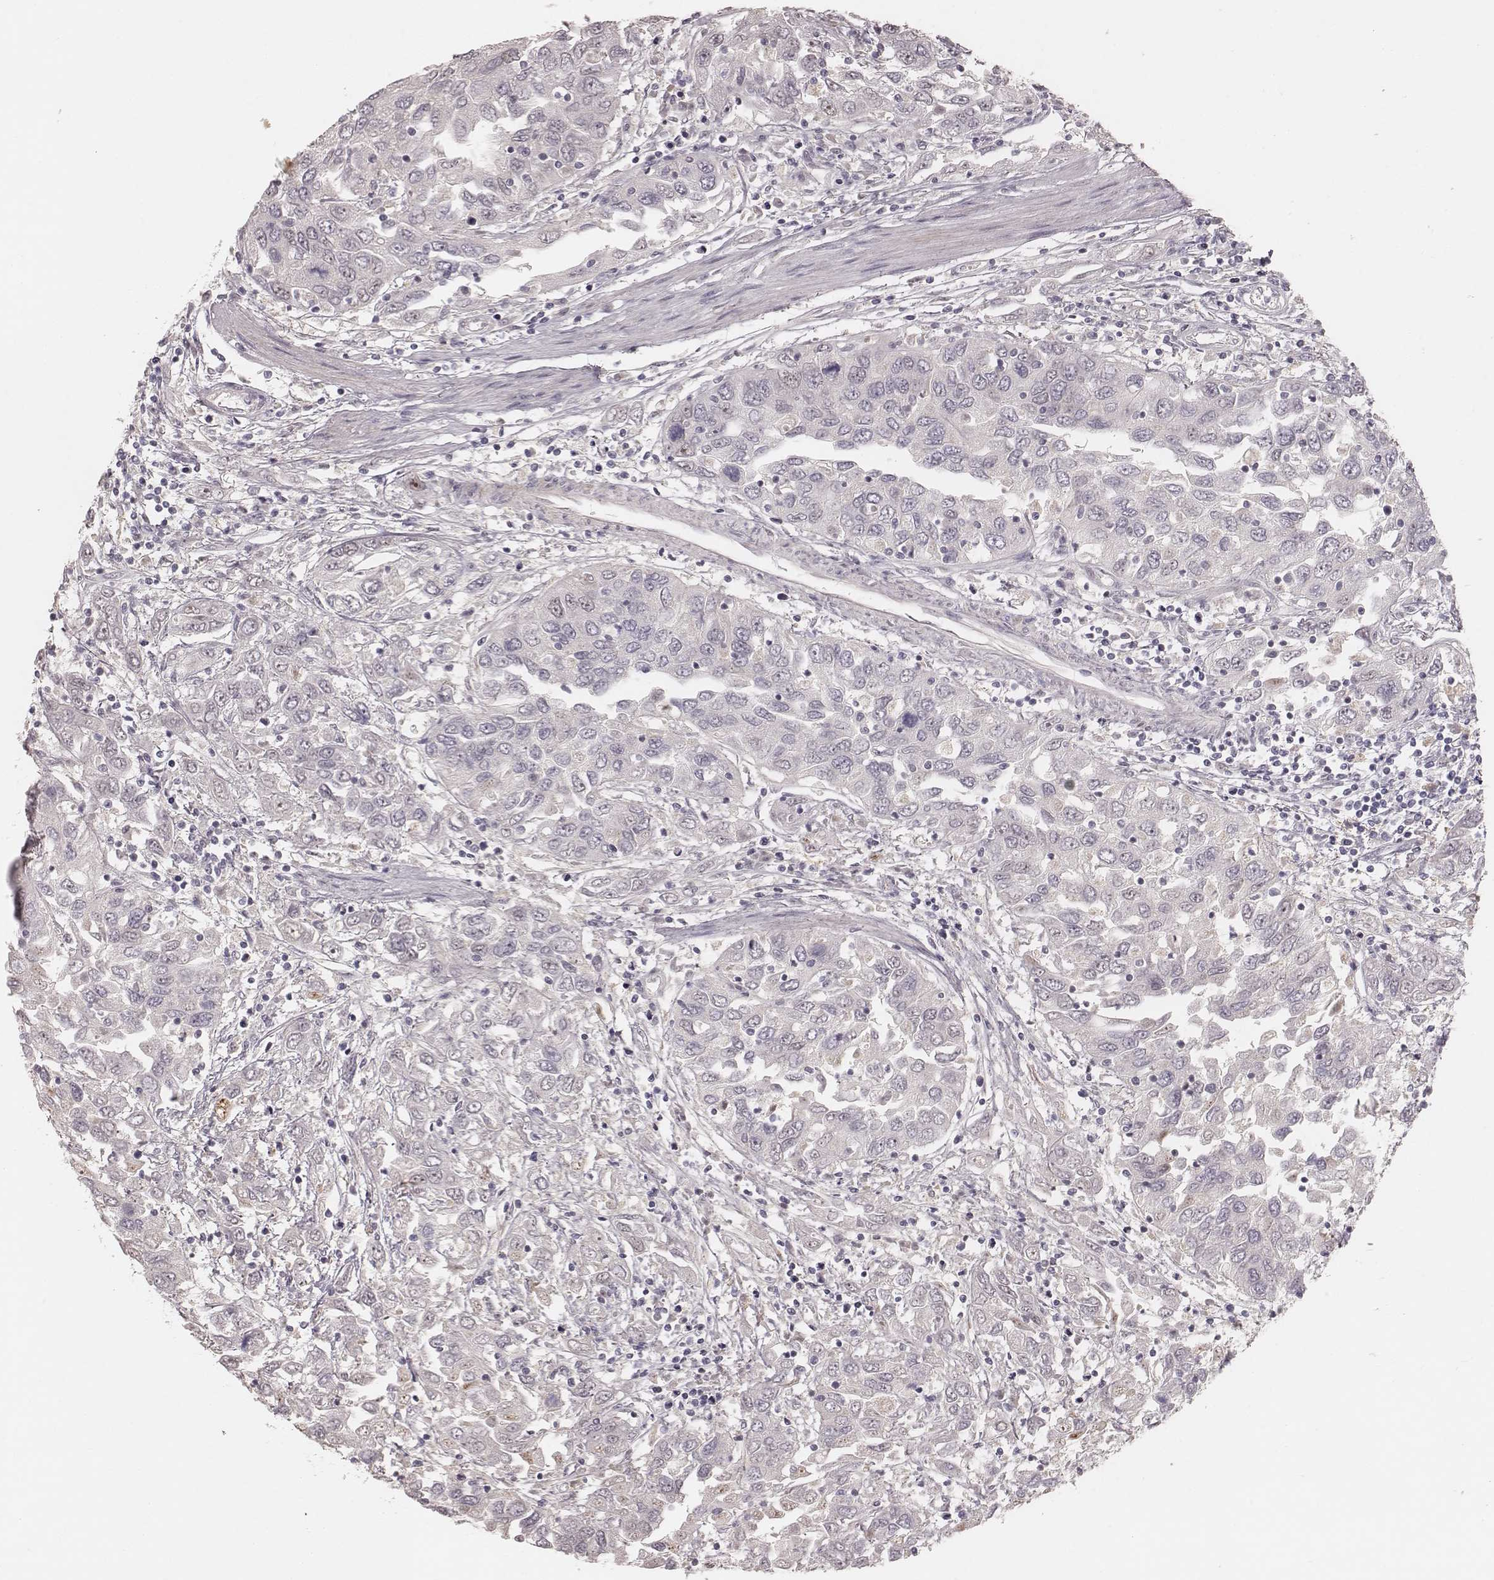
{"staining": {"intensity": "negative", "quantity": "none", "location": "none"}, "tissue": "urothelial cancer", "cell_type": "Tumor cells", "image_type": "cancer", "snomed": [{"axis": "morphology", "description": "Urothelial carcinoma, High grade"}, {"axis": "topography", "description": "Urinary bladder"}], "caption": "Tumor cells are negative for protein expression in human urothelial cancer. Nuclei are stained in blue.", "gene": "FAM13B", "patient": {"sex": "male", "age": 76}}